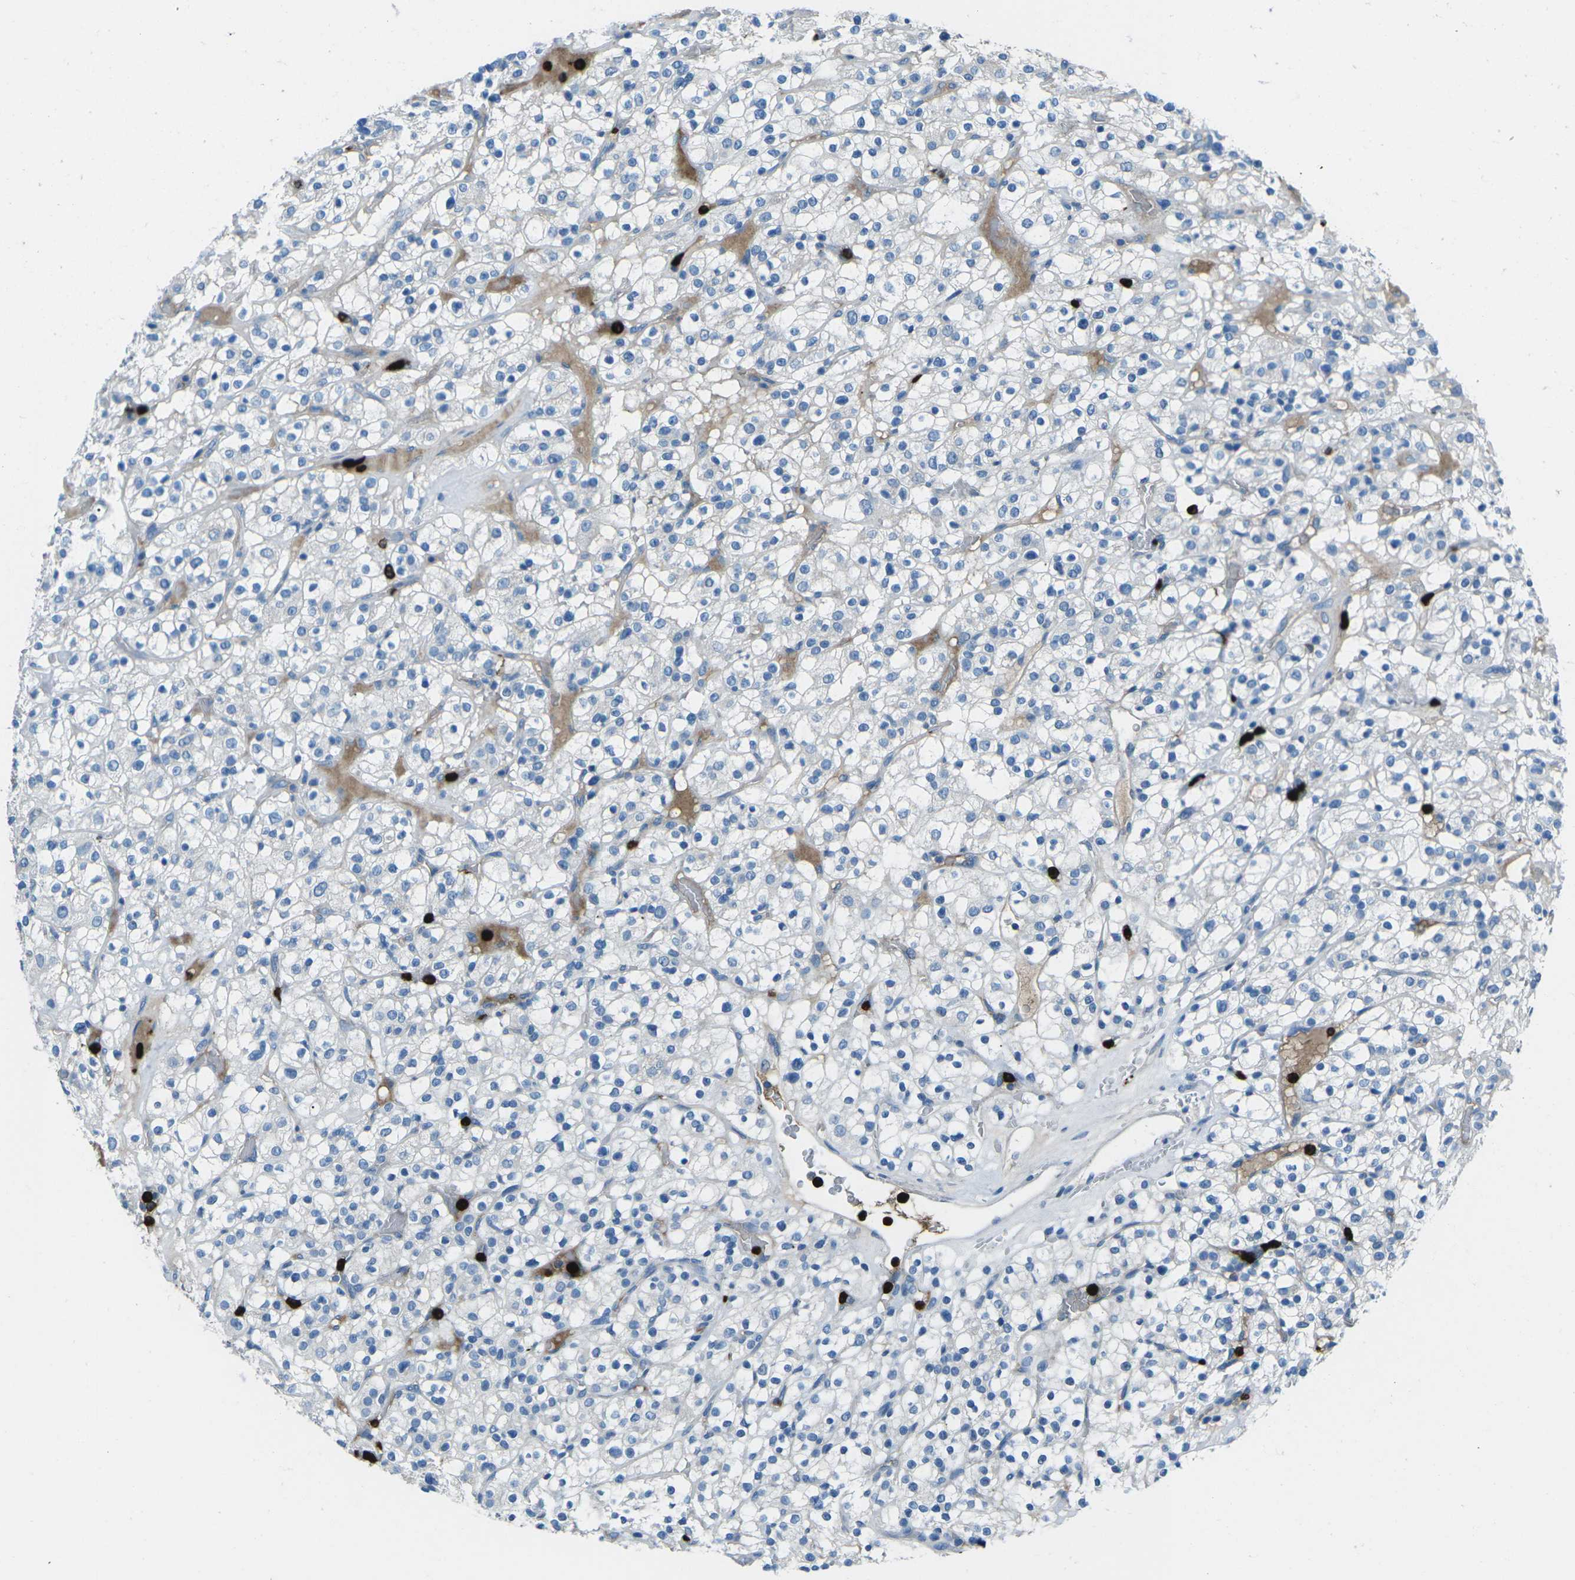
{"staining": {"intensity": "negative", "quantity": "none", "location": "none"}, "tissue": "renal cancer", "cell_type": "Tumor cells", "image_type": "cancer", "snomed": [{"axis": "morphology", "description": "Normal tissue, NOS"}, {"axis": "morphology", "description": "Adenocarcinoma, NOS"}, {"axis": "topography", "description": "Kidney"}], "caption": "Tumor cells show no significant expression in adenocarcinoma (renal).", "gene": "FCN1", "patient": {"sex": "female", "age": 72}}